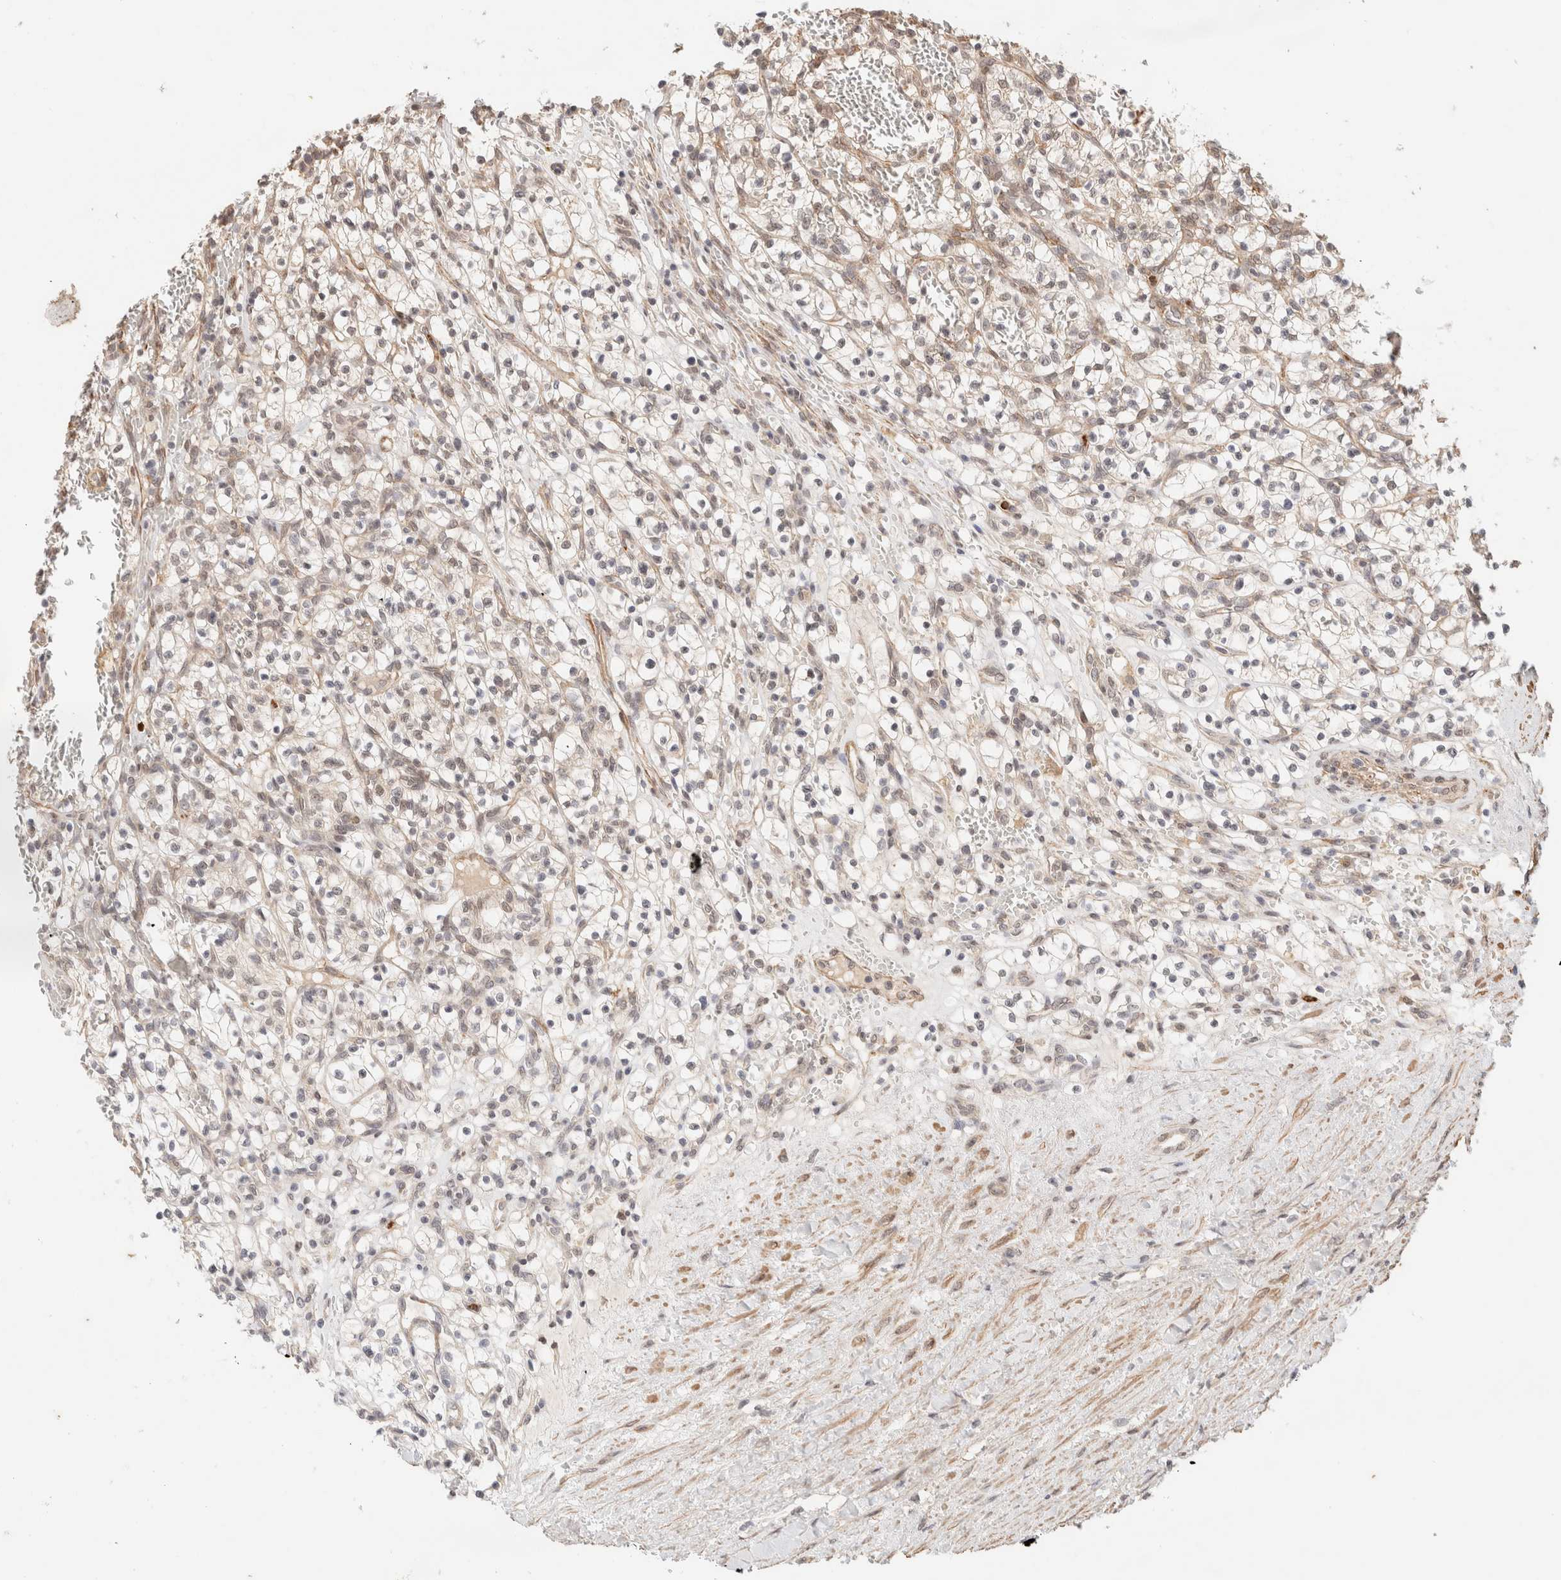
{"staining": {"intensity": "weak", "quantity": "<25%", "location": "nuclear"}, "tissue": "renal cancer", "cell_type": "Tumor cells", "image_type": "cancer", "snomed": [{"axis": "morphology", "description": "Adenocarcinoma, NOS"}, {"axis": "topography", "description": "Kidney"}], "caption": "Immunohistochemistry image of human renal adenocarcinoma stained for a protein (brown), which reveals no staining in tumor cells.", "gene": "BRPF3", "patient": {"sex": "female", "age": 57}}